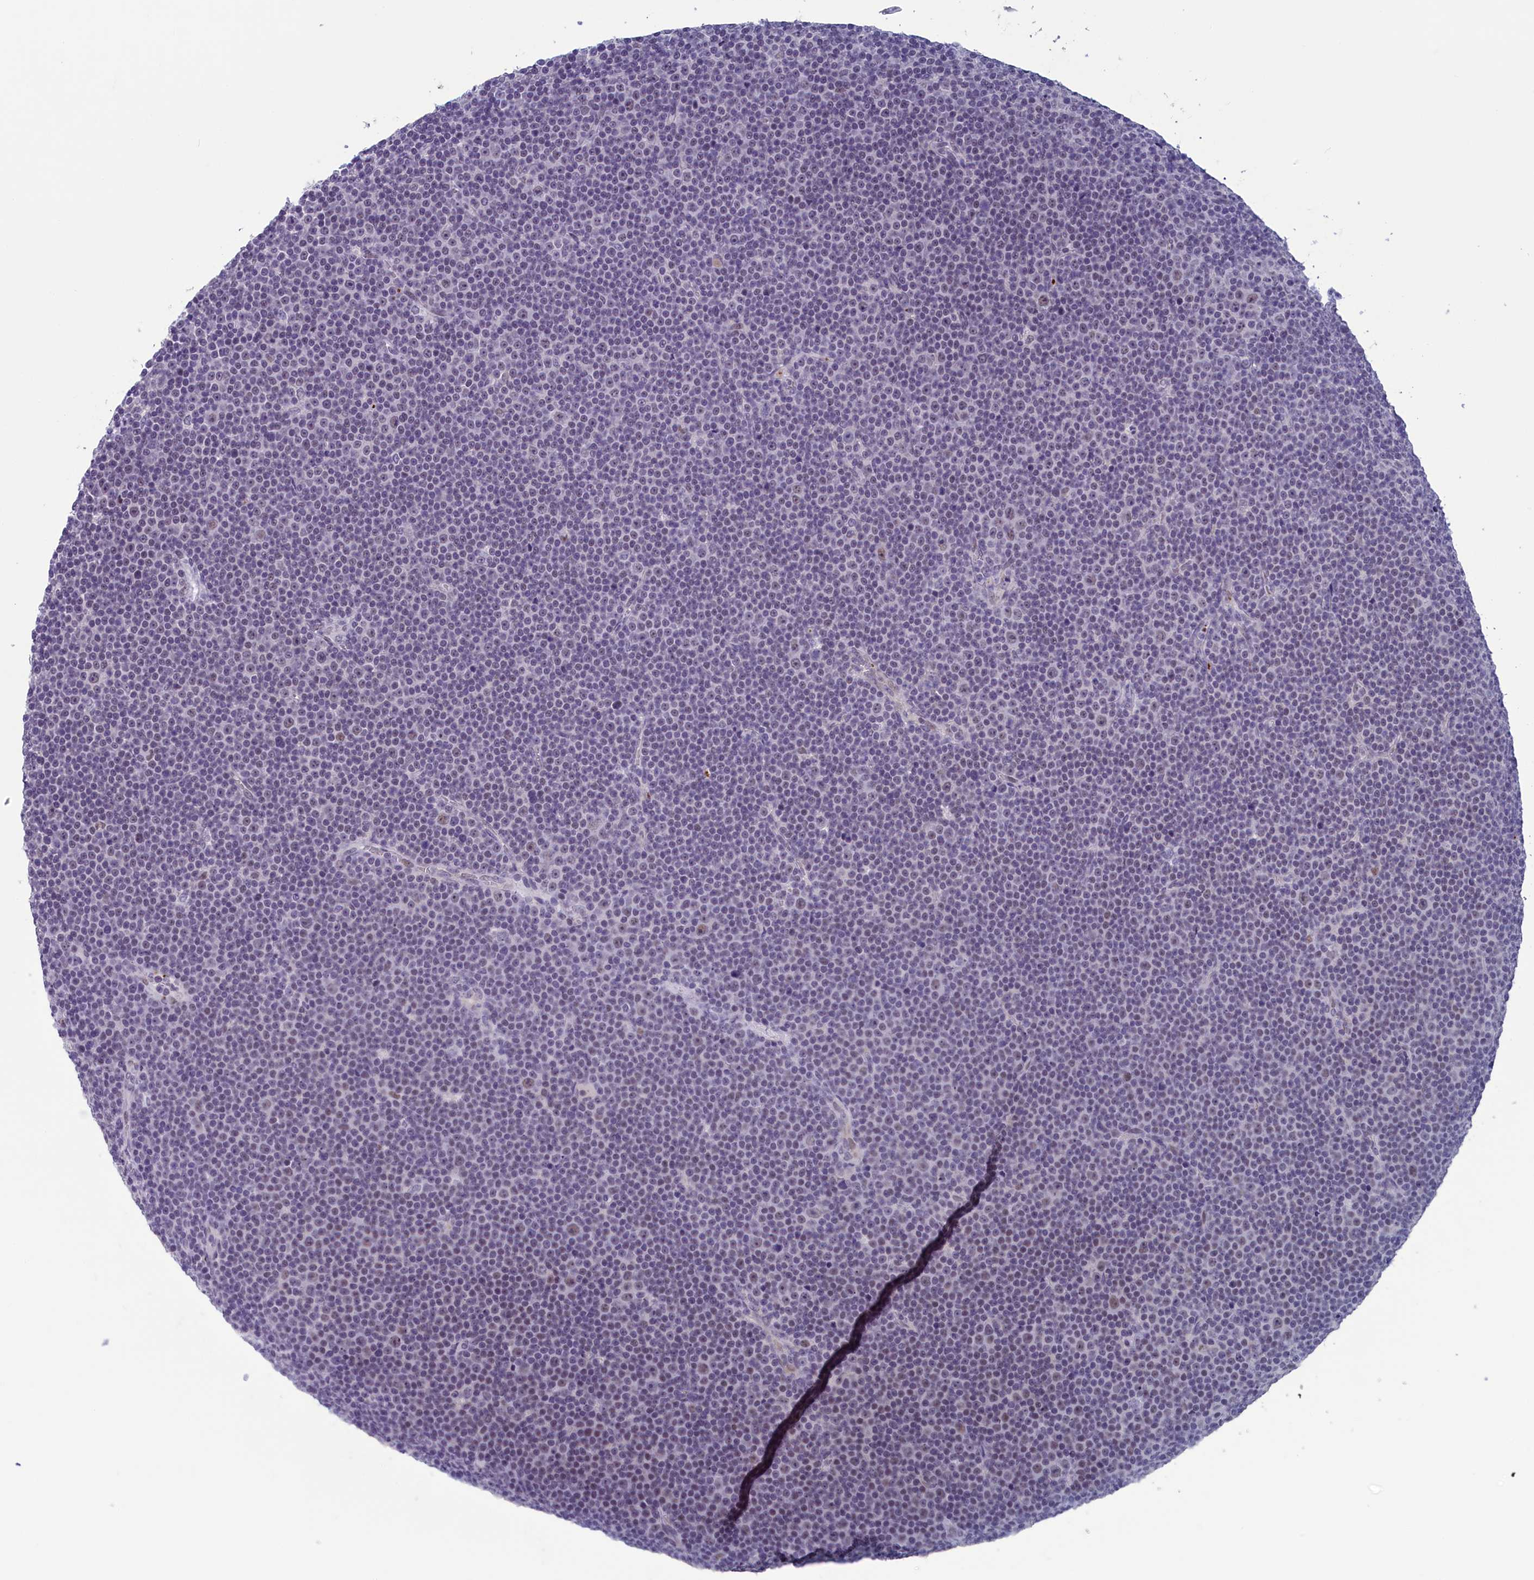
{"staining": {"intensity": "negative", "quantity": "none", "location": "none"}, "tissue": "lymphoma", "cell_type": "Tumor cells", "image_type": "cancer", "snomed": [{"axis": "morphology", "description": "Malignant lymphoma, non-Hodgkin's type, Low grade"}, {"axis": "topography", "description": "Lymph node"}], "caption": "There is no significant expression in tumor cells of low-grade malignant lymphoma, non-Hodgkin's type.", "gene": "AIFM2", "patient": {"sex": "female", "age": 67}}